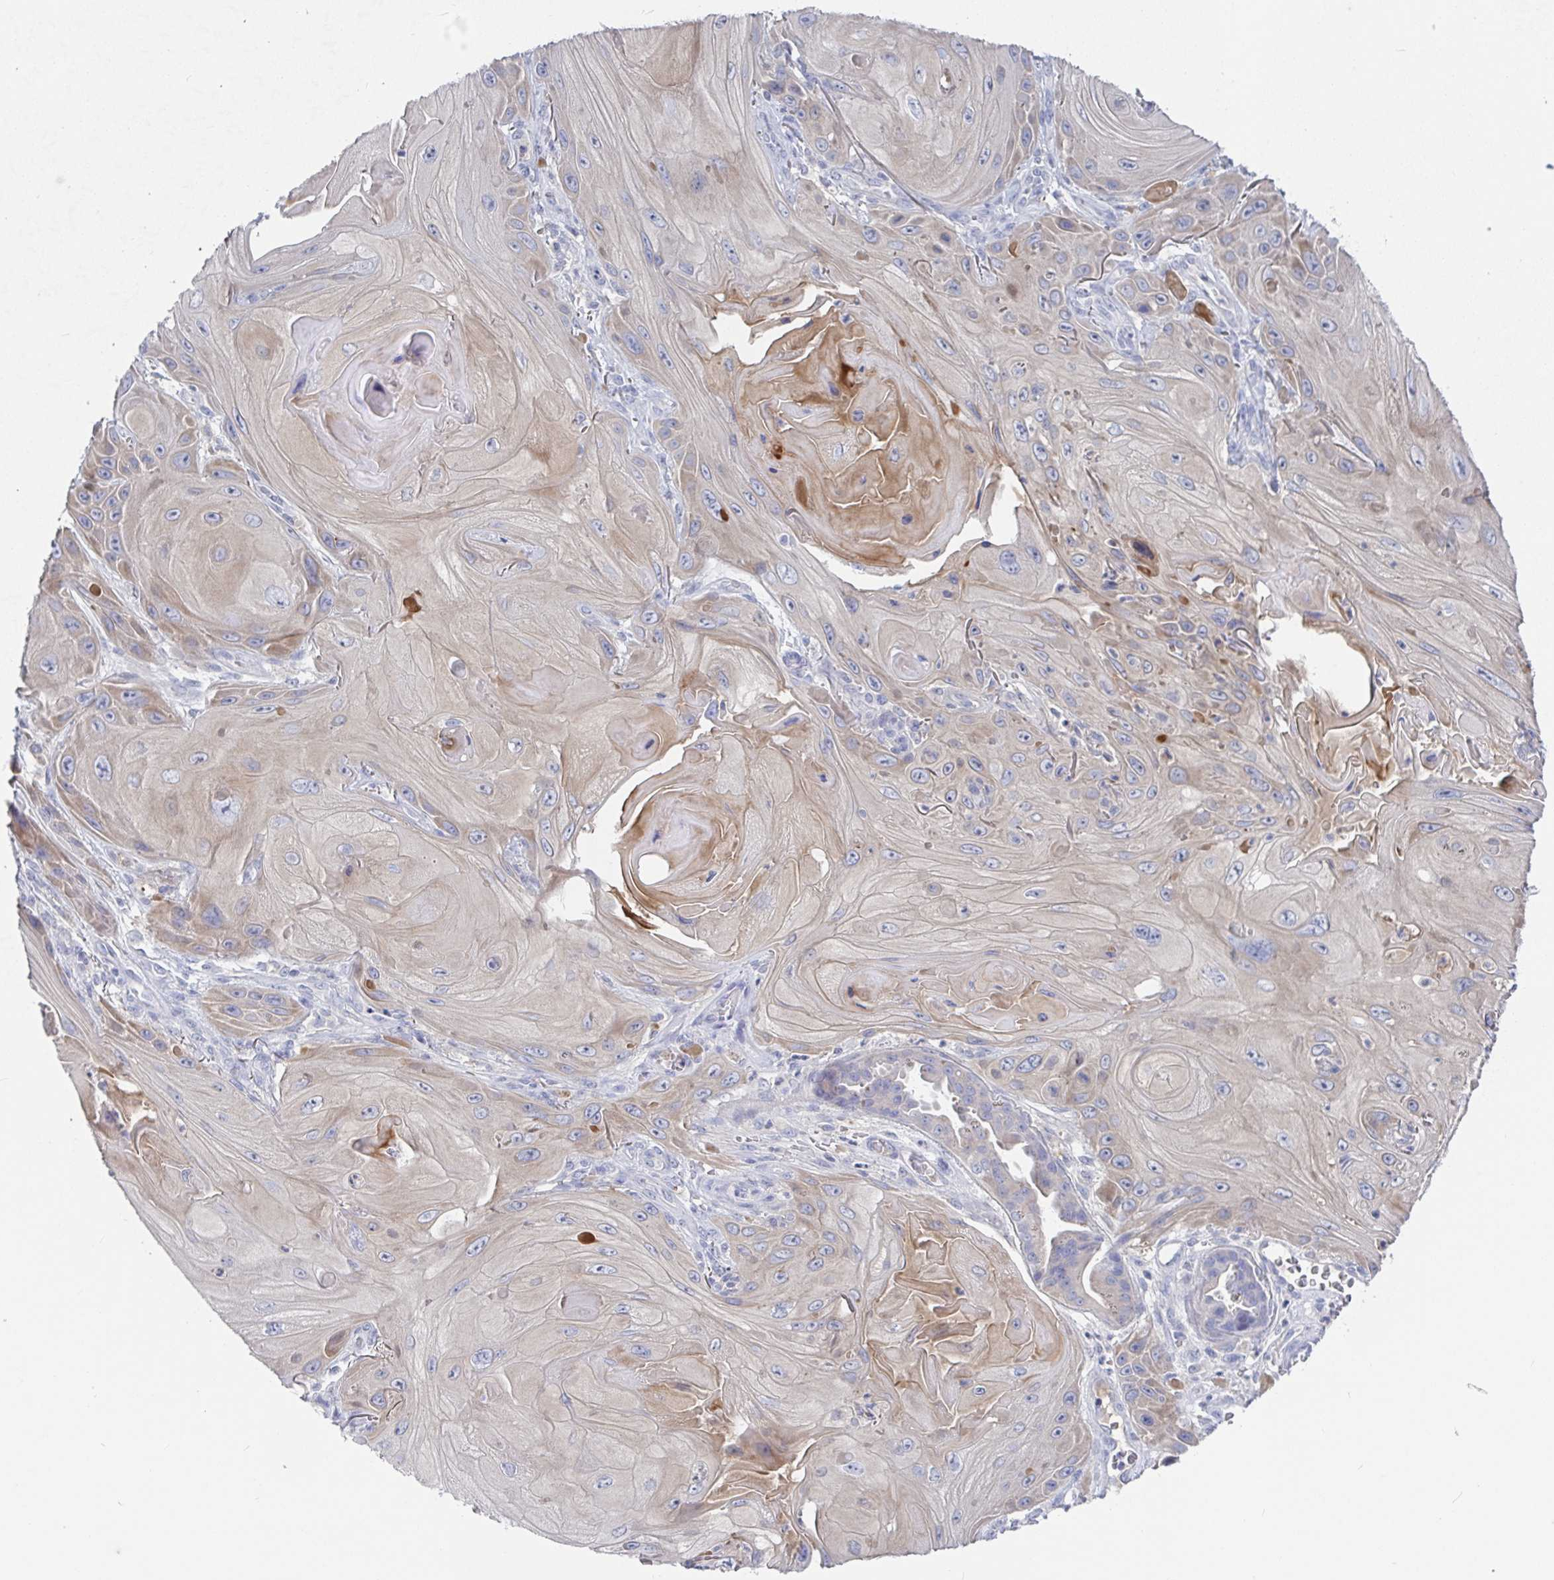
{"staining": {"intensity": "moderate", "quantity": "<25%", "location": "cytoplasmic/membranous"}, "tissue": "skin cancer", "cell_type": "Tumor cells", "image_type": "cancer", "snomed": [{"axis": "morphology", "description": "Squamous cell carcinoma, NOS"}, {"axis": "topography", "description": "Skin"}], "caption": "Moderate cytoplasmic/membranous staining for a protein is present in approximately <25% of tumor cells of skin squamous cell carcinoma using immunohistochemistry (IHC).", "gene": "GPR148", "patient": {"sex": "female", "age": 94}}